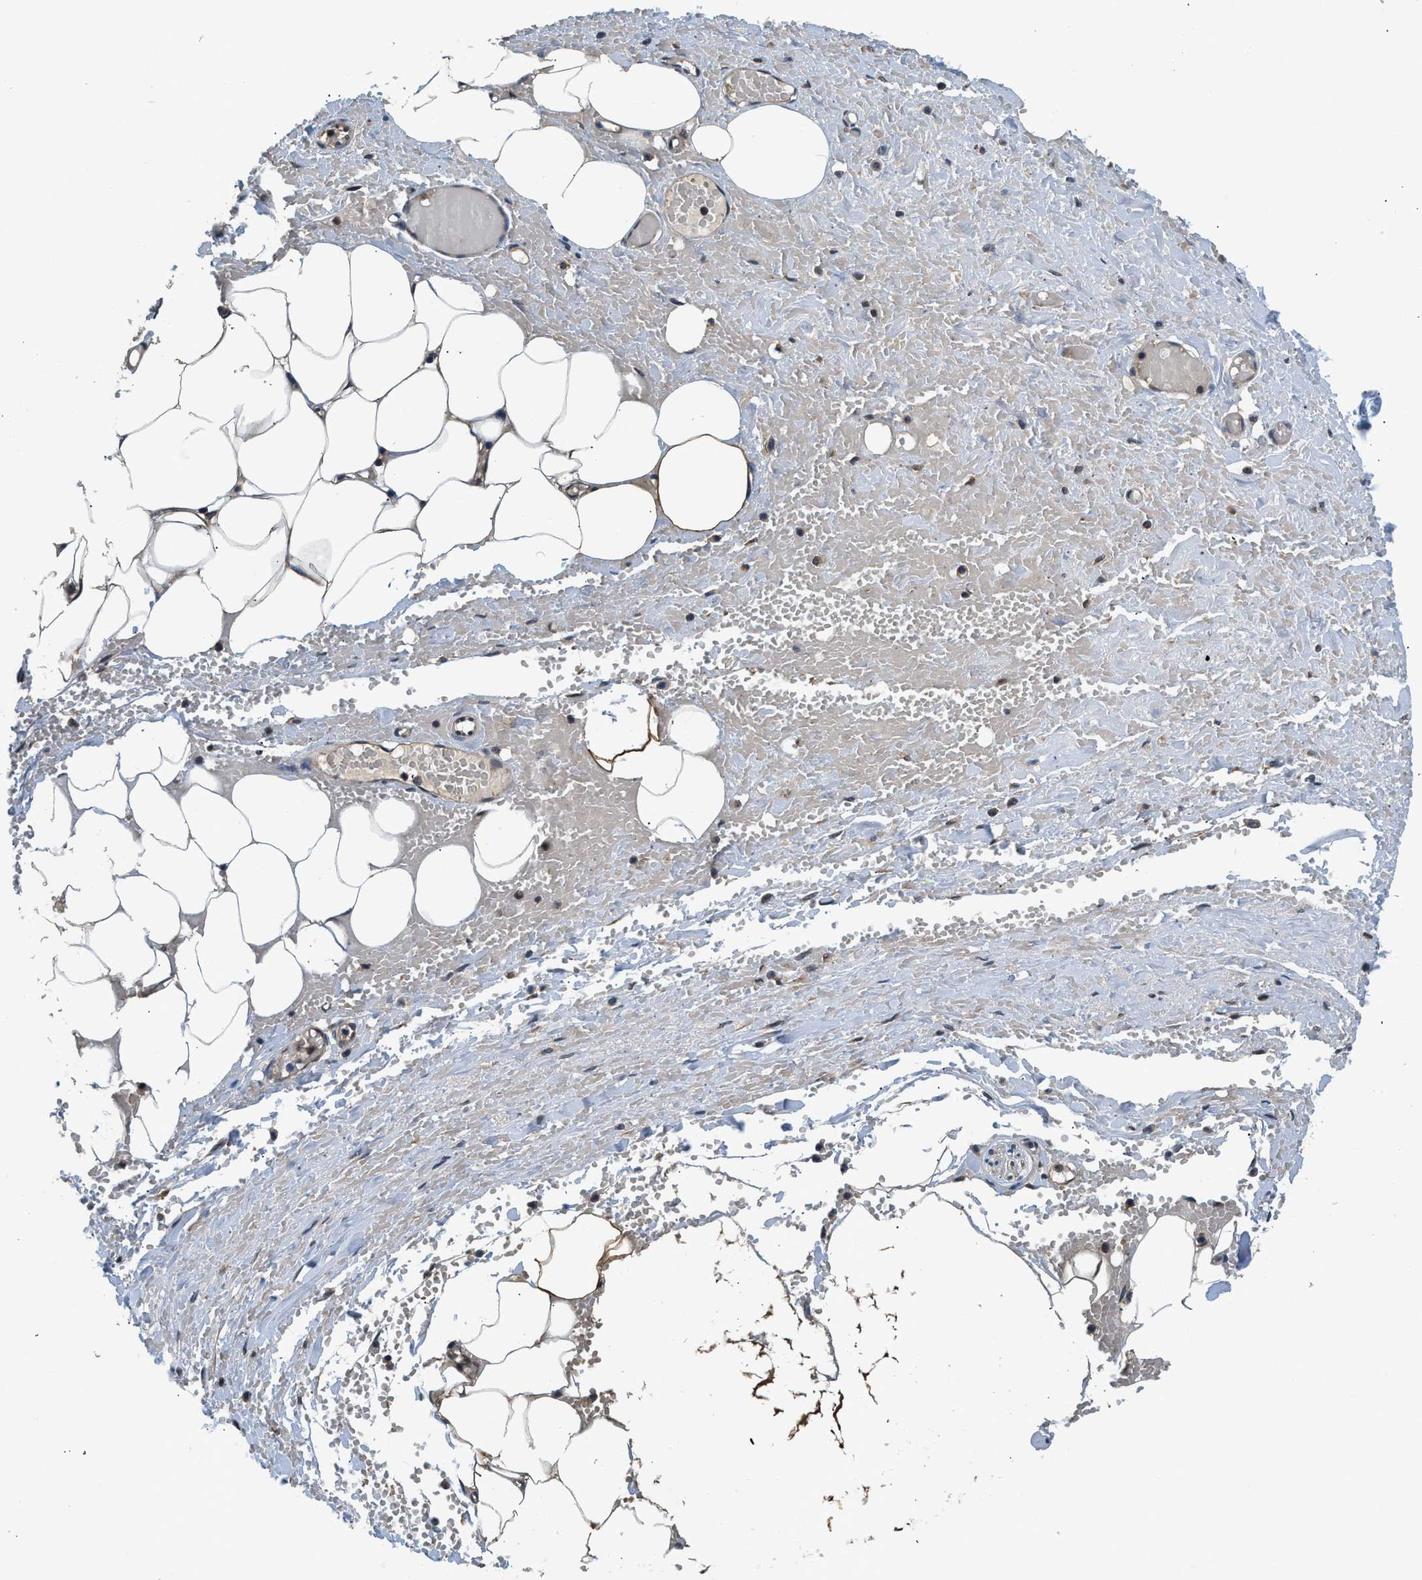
{"staining": {"intensity": "moderate", "quantity": "25%-75%", "location": "cytoplasmic/membranous"}, "tissue": "adipose tissue", "cell_type": "Adipocytes", "image_type": "normal", "snomed": [{"axis": "morphology", "description": "Normal tissue, NOS"}, {"axis": "topography", "description": "Soft tissue"}, {"axis": "topography", "description": "Vascular tissue"}], "caption": "Approximately 25%-75% of adipocytes in benign adipose tissue display moderate cytoplasmic/membranous protein positivity as visualized by brown immunohistochemical staining.", "gene": "IL3RA", "patient": {"sex": "female", "age": 35}}